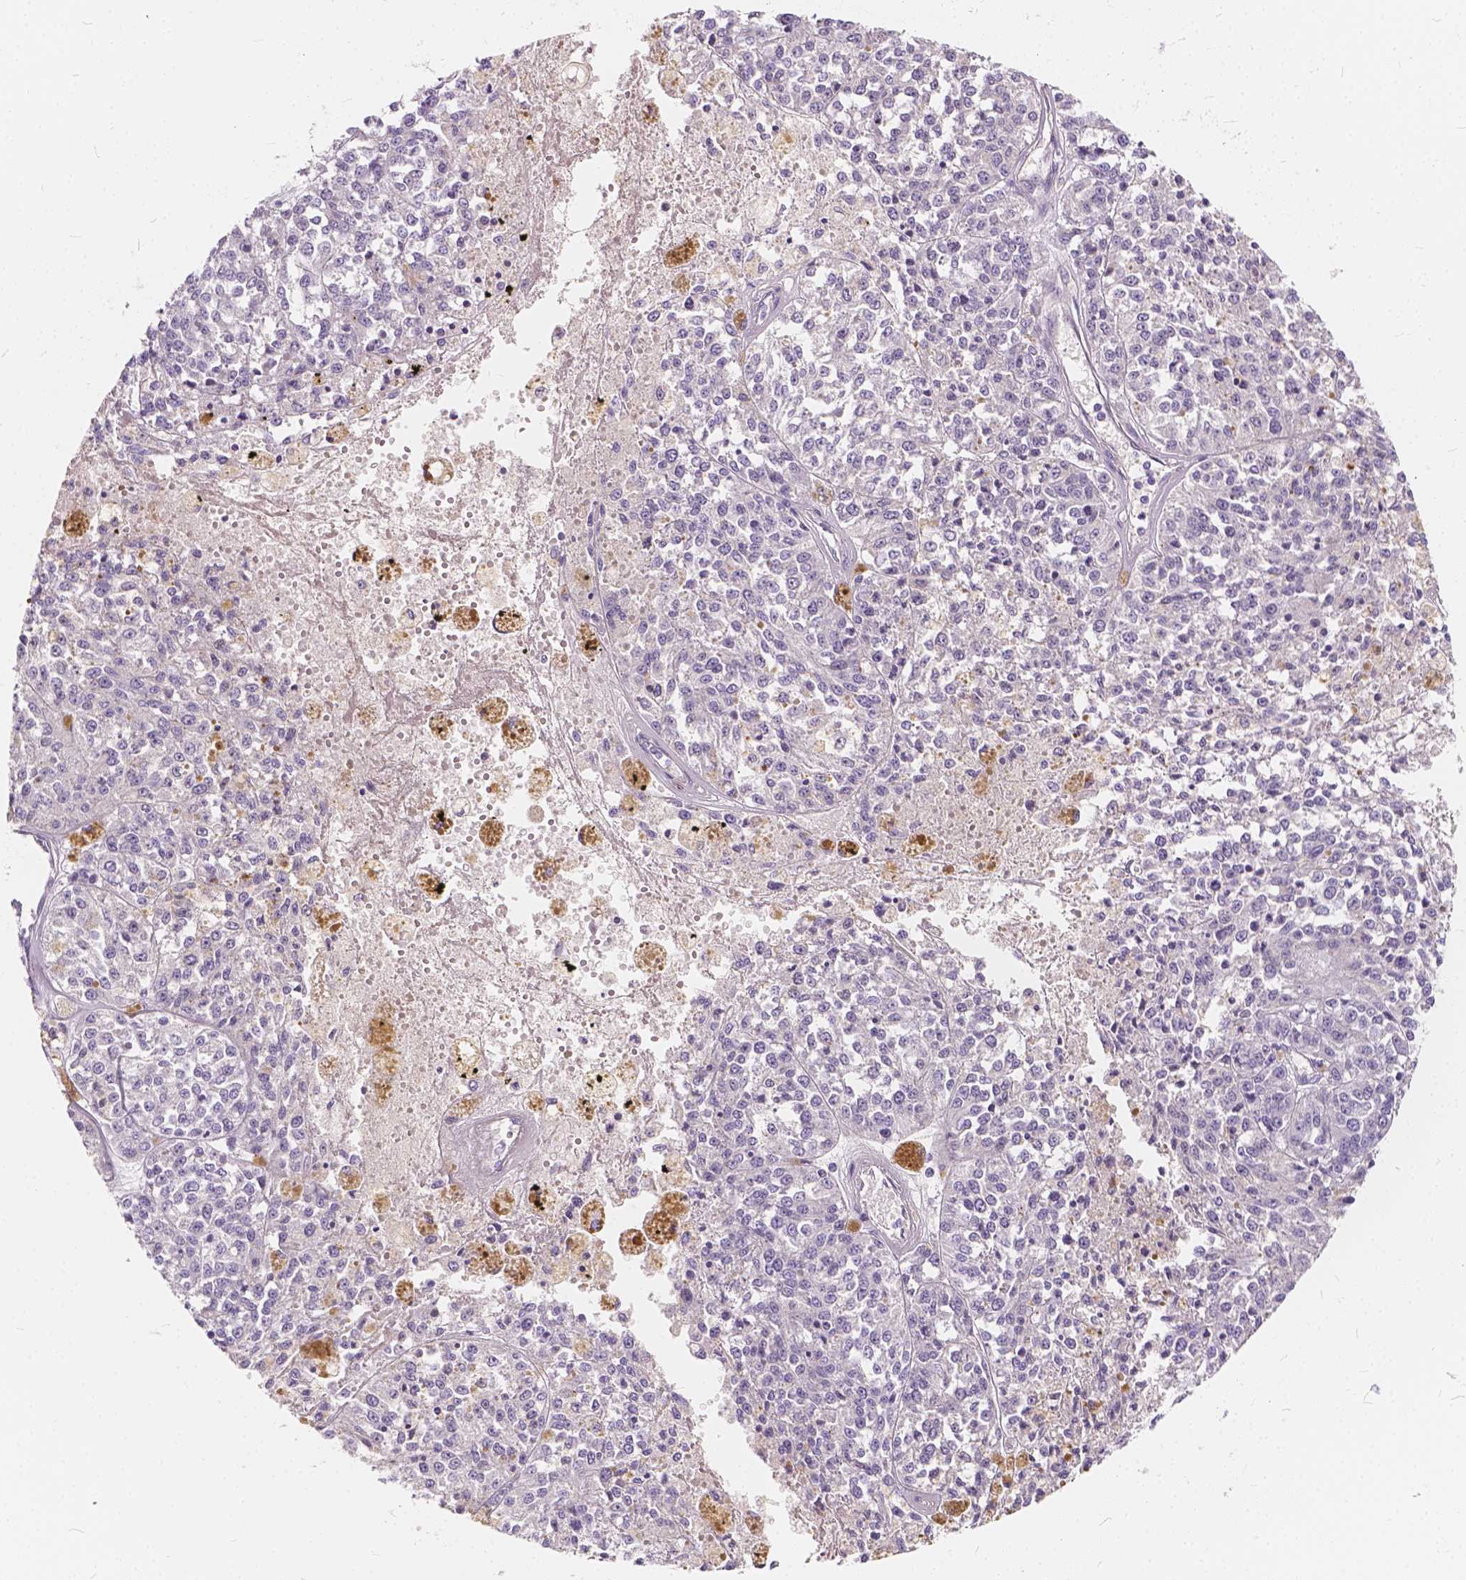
{"staining": {"intensity": "negative", "quantity": "none", "location": "none"}, "tissue": "melanoma", "cell_type": "Tumor cells", "image_type": "cancer", "snomed": [{"axis": "morphology", "description": "Malignant melanoma, Metastatic site"}, {"axis": "topography", "description": "Lymph node"}], "caption": "DAB (3,3'-diaminobenzidine) immunohistochemical staining of melanoma exhibits no significant positivity in tumor cells.", "gene": "KIAA0513", "patient": {"sex": "female", "age": 64}}